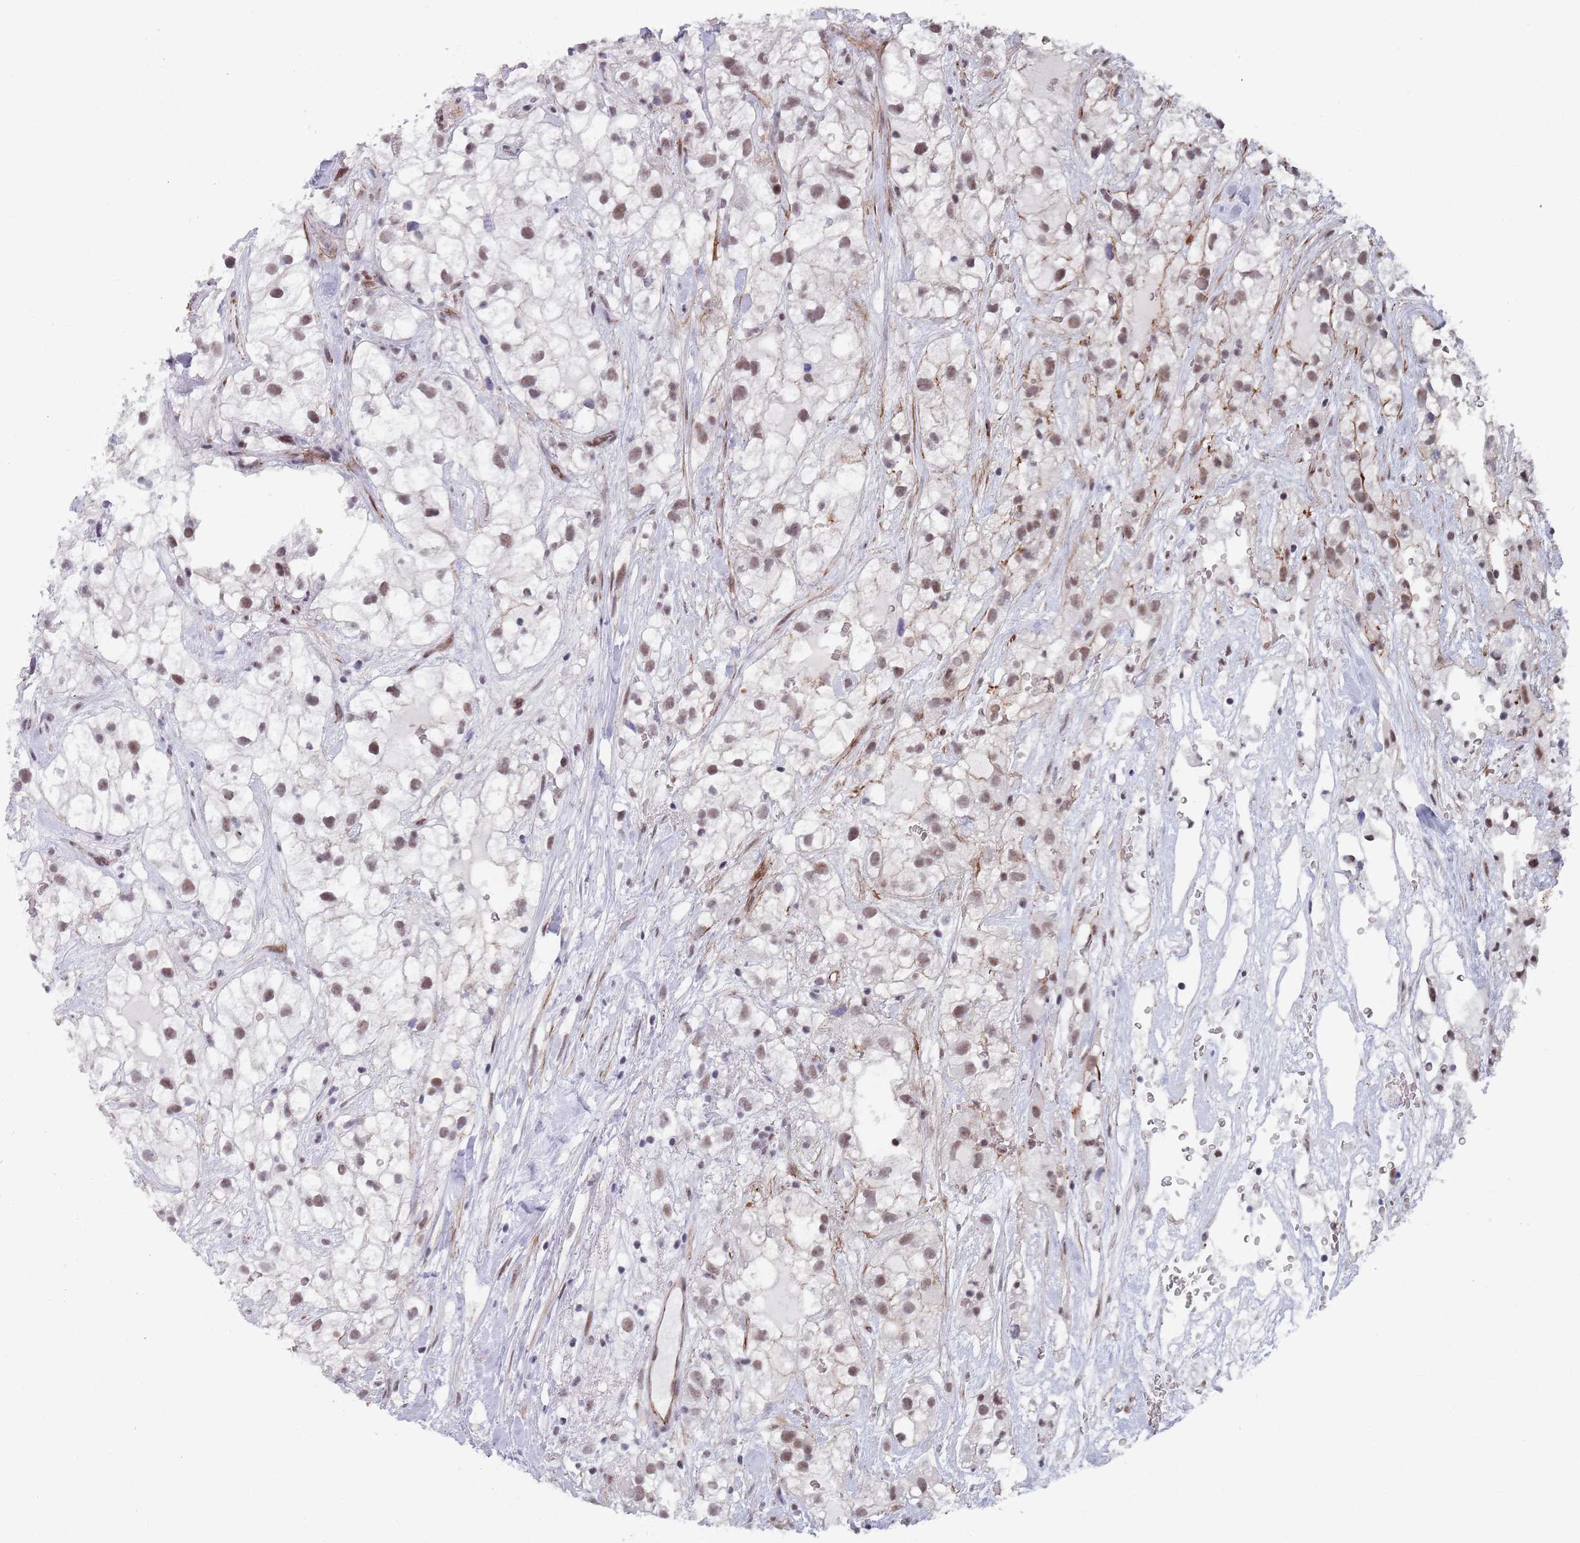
{"staining": {"intensity": "weak", "quantity": ">75%", "location": "nuclear"}, "tissue": "renal cancer", "cell_type": "Tumor cells", "image_type": "cancer", "snomed": [{"axis": "morphology", "description": "Adenocarcinoma, NOS"}, {"axis": "topography", "description": "Kidney"}], "caption": "Protein expression analysis of human renal adenocarcinoma reveals weak nuclear expression in approximately >75% of tumor cells.", "gene": "OR5A2", "patient": {"sex": "male", "age": 59}}